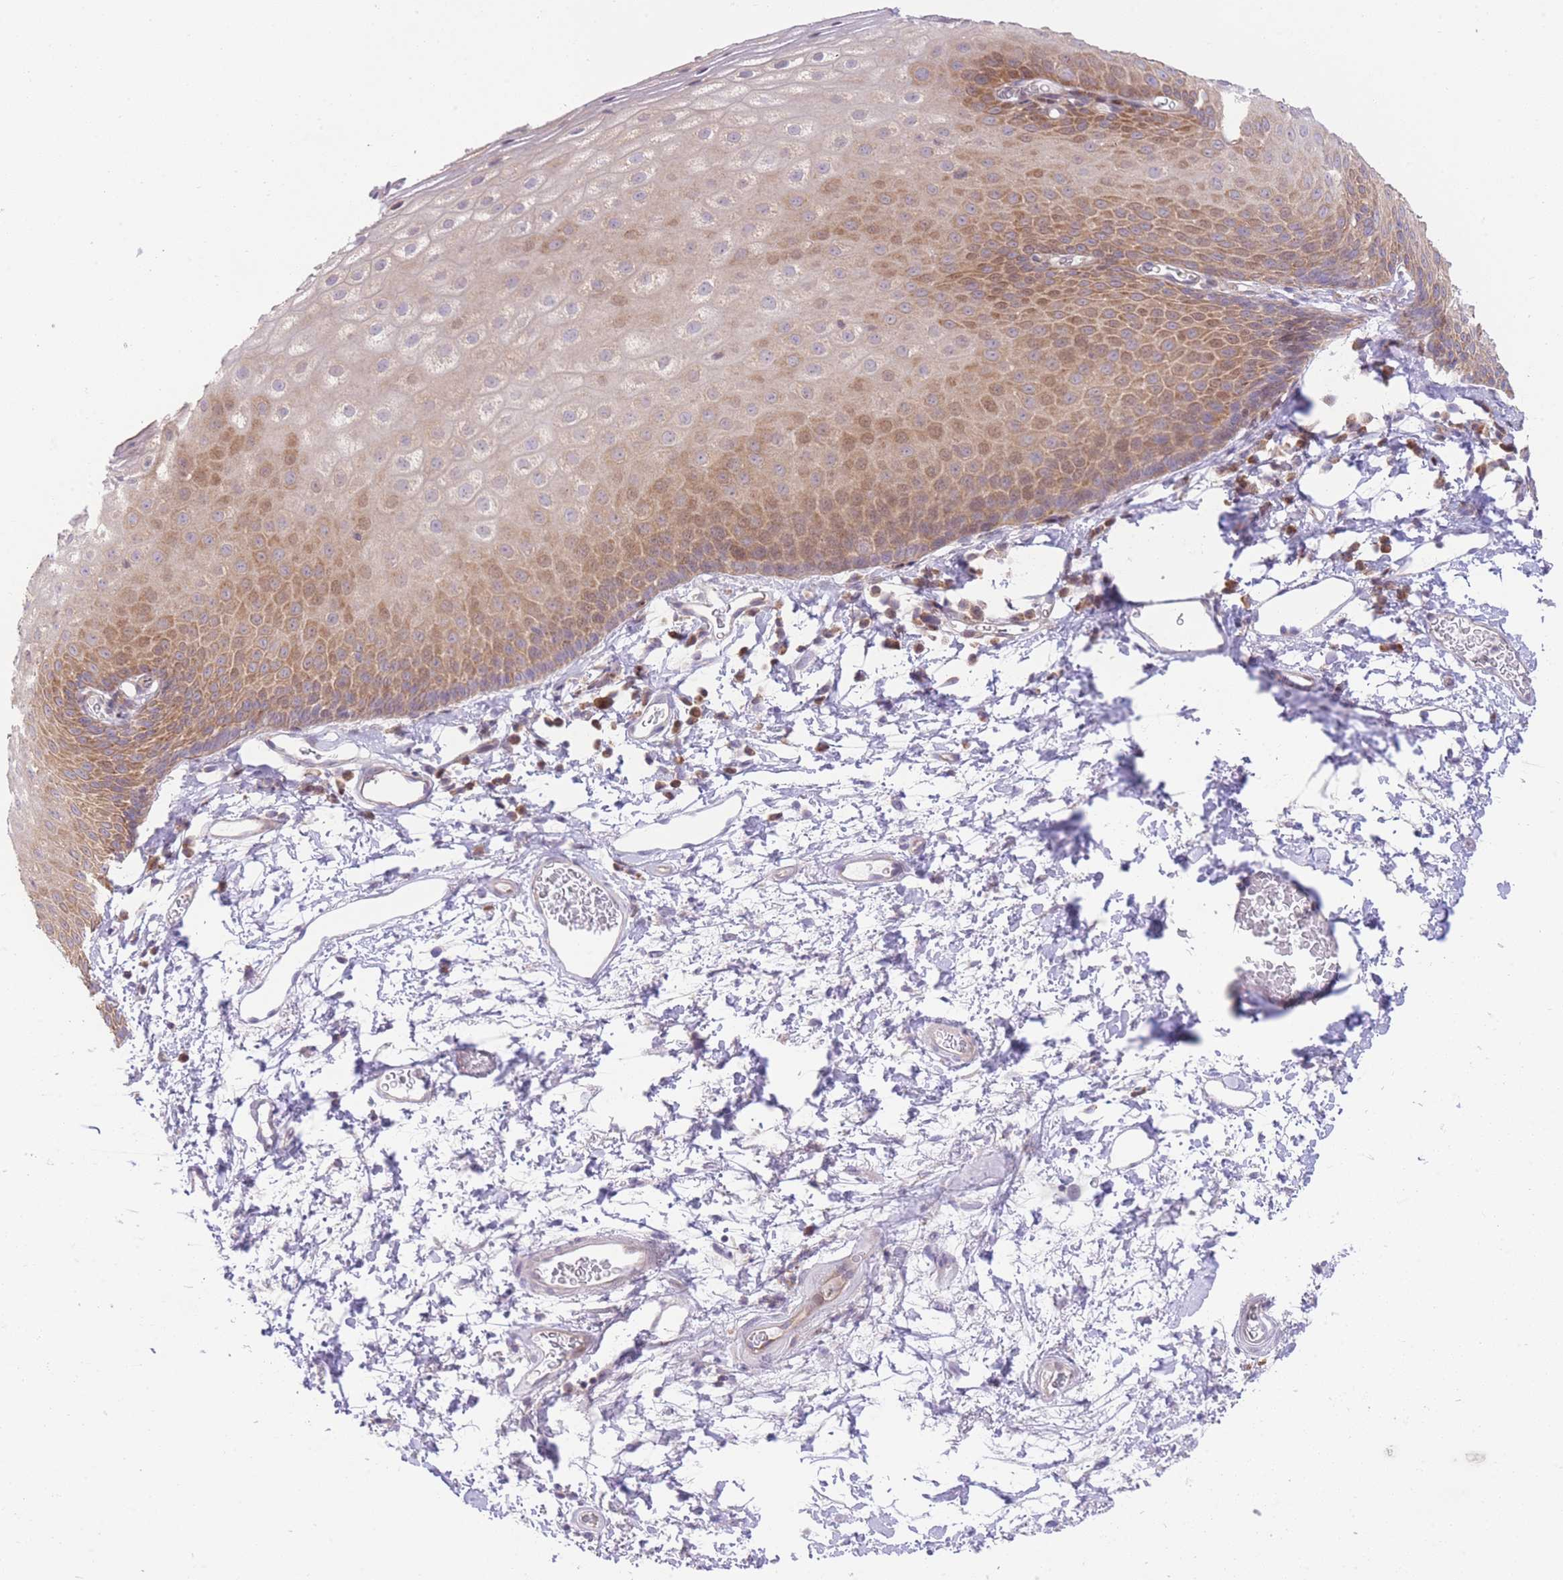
{"staining": {"intensity": "moderate", "quantity": ">75%", "location": "cytoplasmic/membranous"}, "tissue": "skin", "cell_type": "Epidermal cells", "image_type": "normal", "snomed": [{"axis": "morphology", "description": "Normal tissue, NOS"}, {"axis": "morphology", "description": "Hemorrhoids"}, {"axis": "morphology", "description": "Inflammation, NOS"}, {"axis": "topography", "description": "Anal"}], "caption": "Protein staining by IHC displays moderate cytoplasmic/membranous expression in about >75% of epidermal cells in benign skin.", "gene": "BOLA2B", "patient": {"sex": "male", "age": 60}}